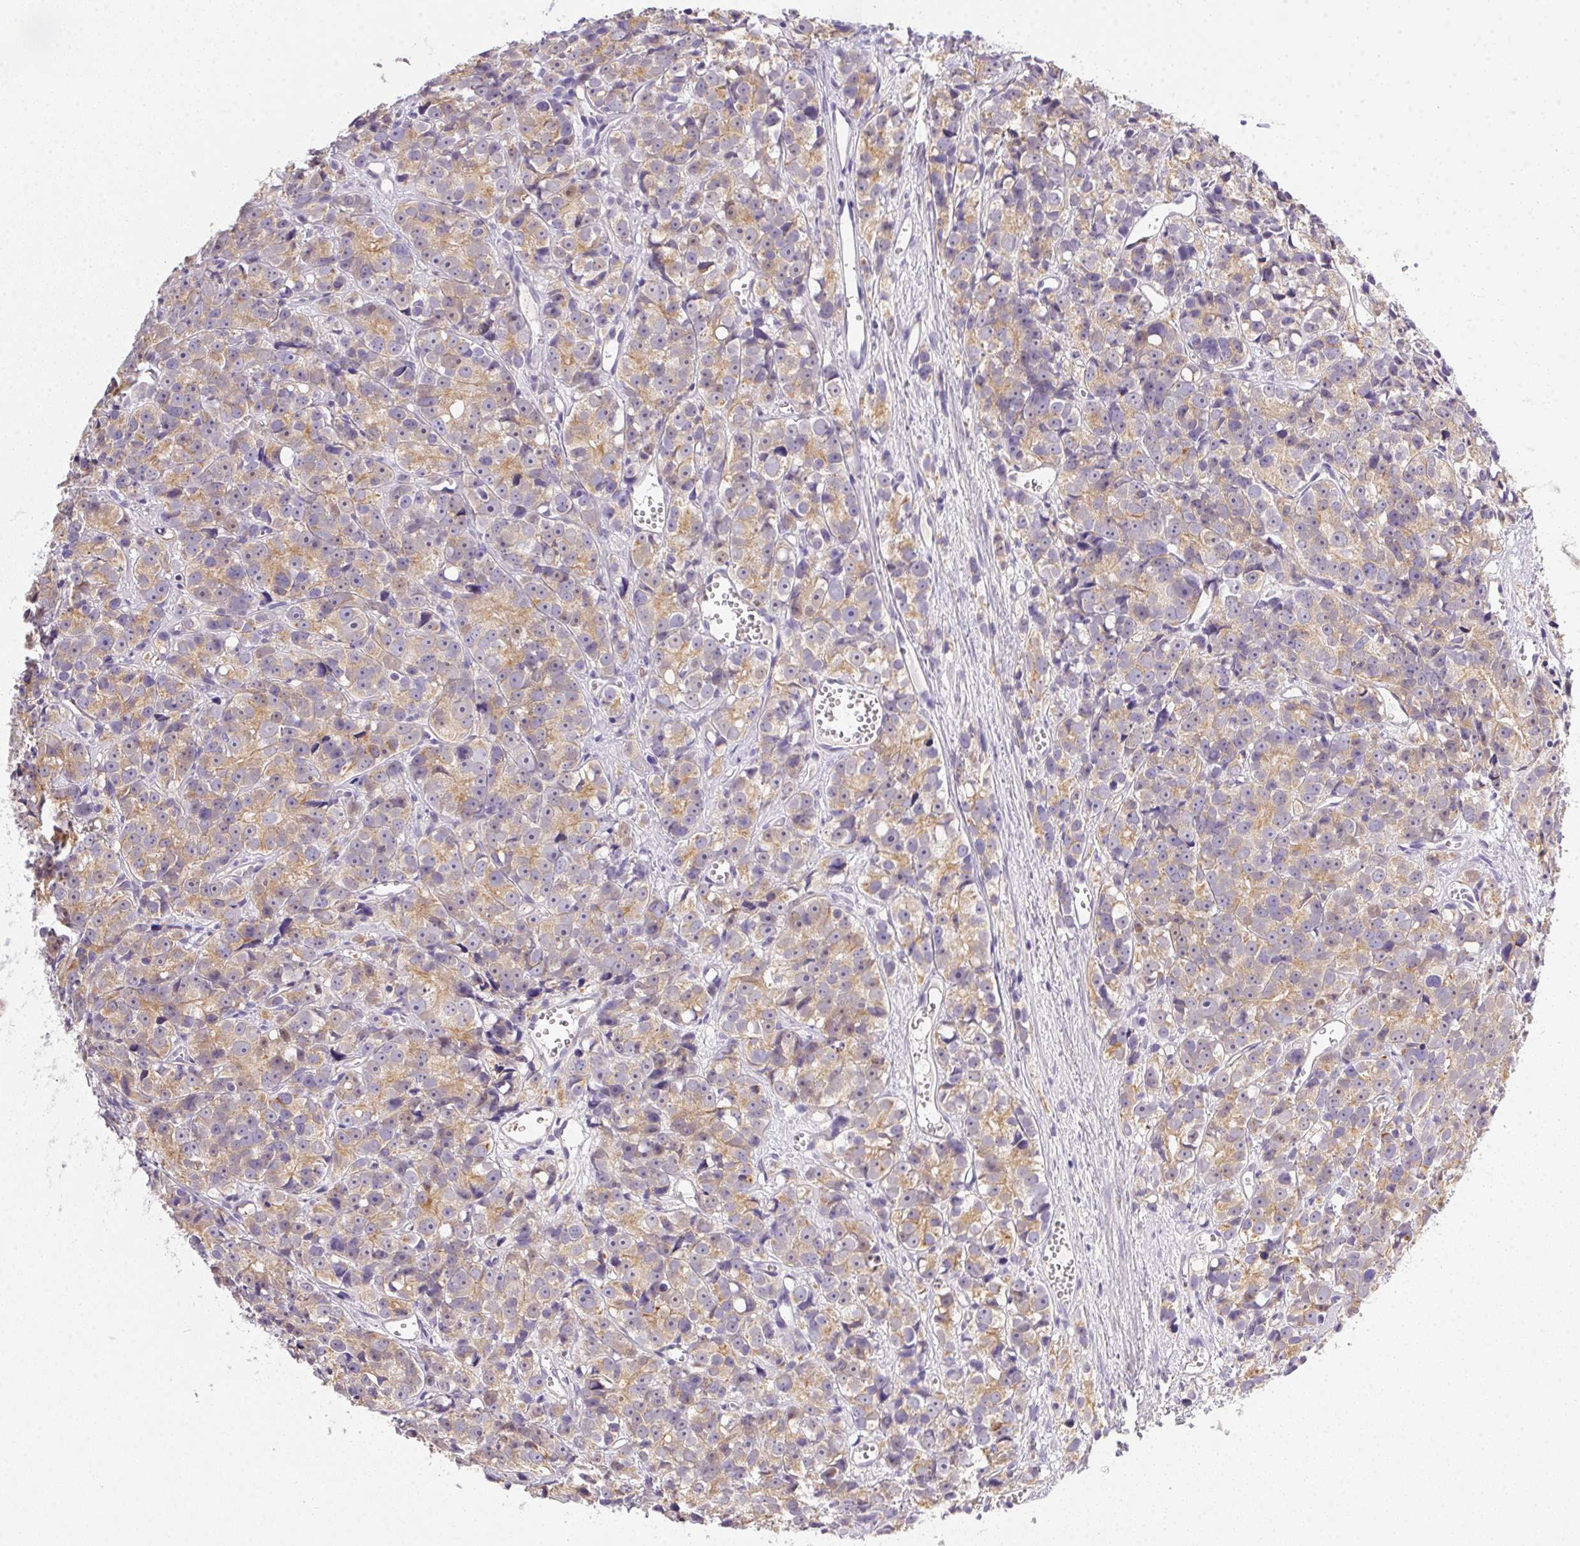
{"staining": {"intensity": "weak", "quantity": ">75%", "location": "cytoplasmic/membranous"}, "tissue": "prostate cancer", "cell_type": "Tumor cells", "image_type": "cancer", "snomed": [{"axis": "morphology", "description": "Adenocarcinoma, High grade"}, {"axis": "topography", "description": "Prostate"}], "caption": "IHC image of neoplastic tissue: prostate cancer stained using IHC shows low levels of weak protein expression localized specifically in the cytoplasmic/membranous of tumor cells, appearing as a cytoplasmic/membranous brown color.", "gene": "SLC17A7", "patient": {"sex": "male", "age": 77}}